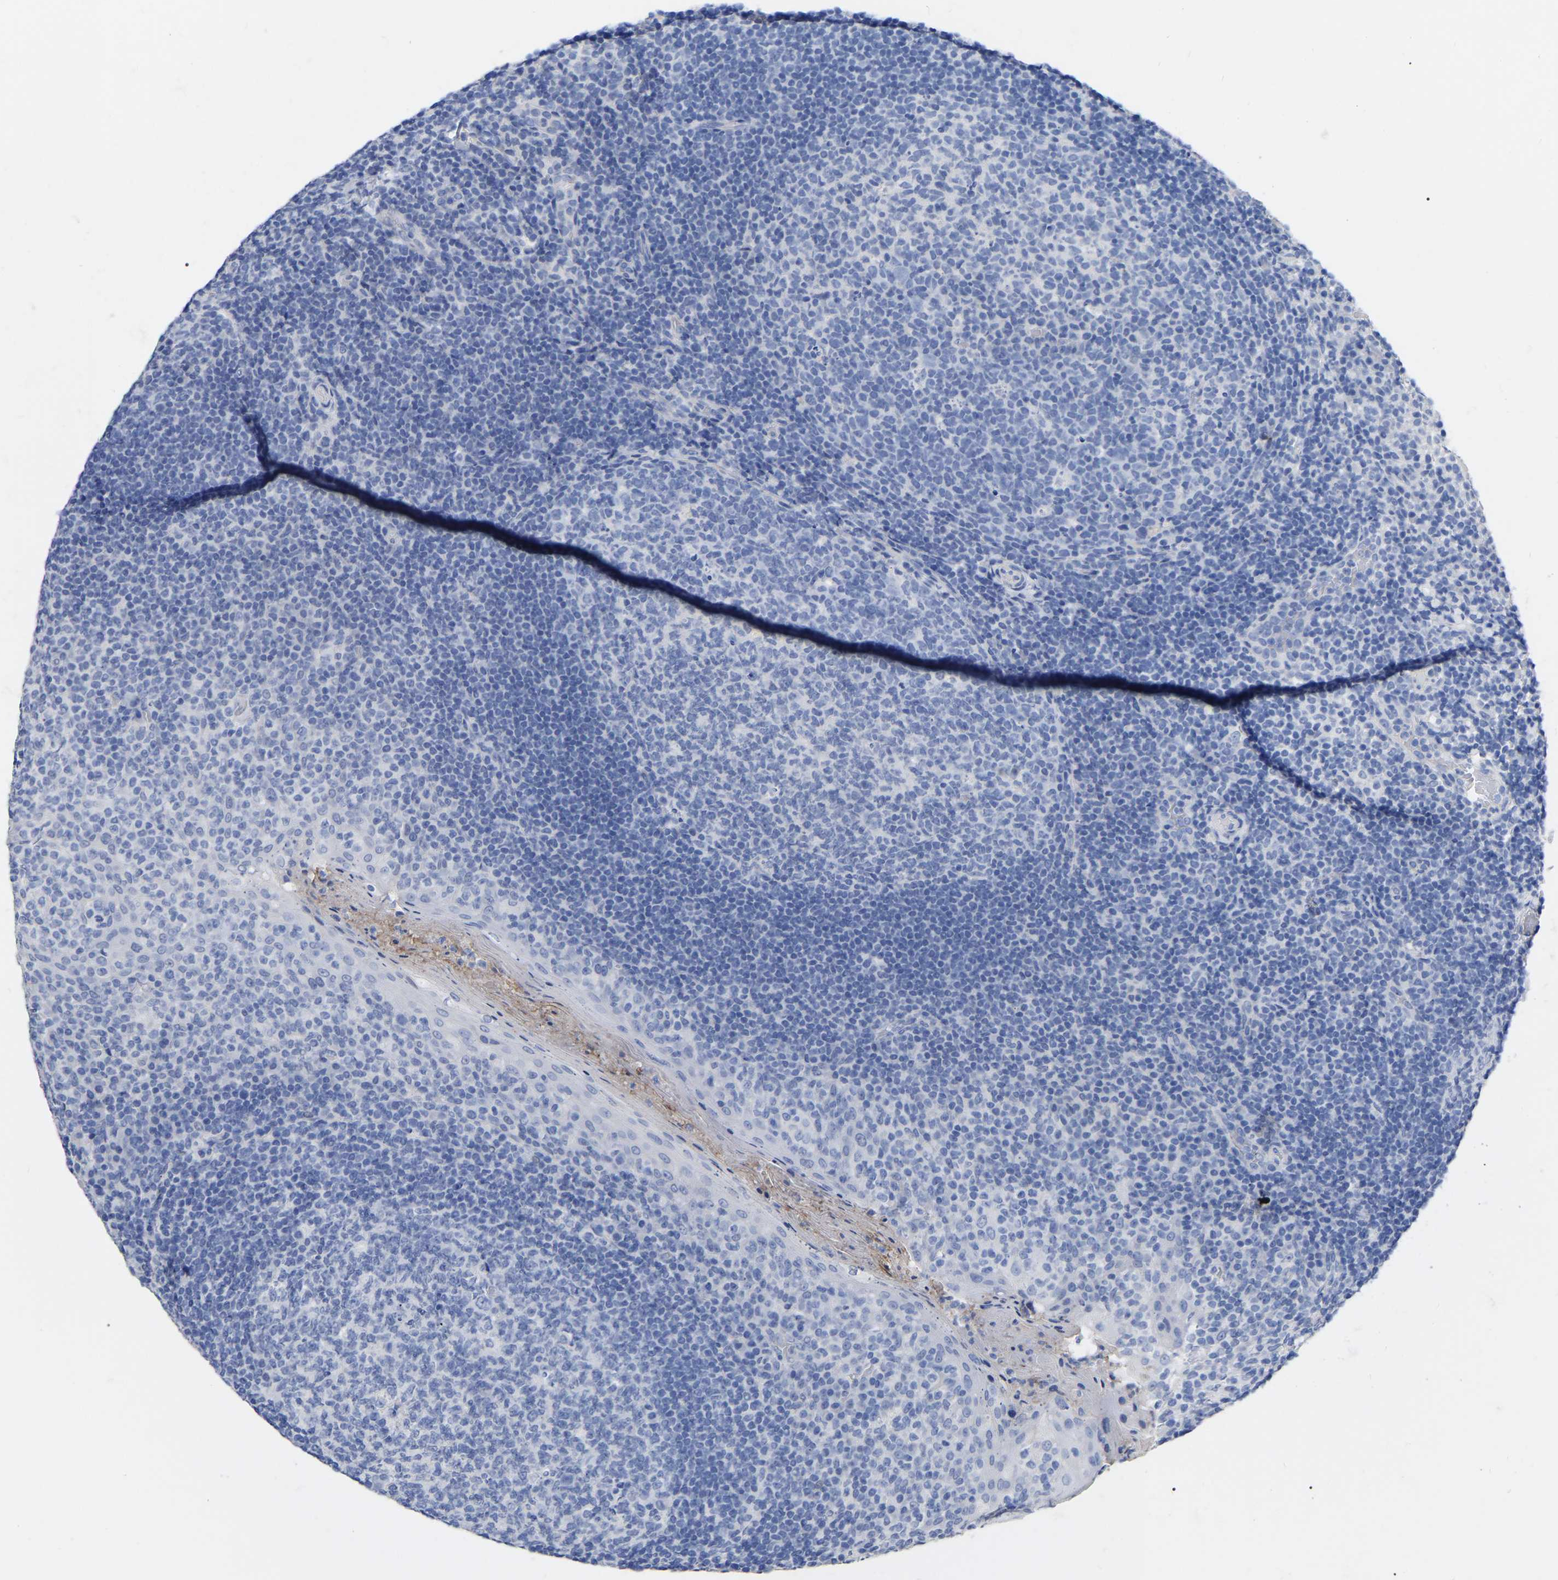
{"staining": {"intensity": "negative", "quantity": "none", "location": "none"}, "tissue": "tonsil", "cell_type": "Germinal center cells", "image_type": "normal", "snomed": [{"axis": "morphology", "description": "Normal tissue, NOS"}, {"axis": "topography", "description": "Tonsil"}], "caption": "DAB (3,3'-diaminobenzidine) immunohistochemical staining of normal tonsil reveals no significant staining in germinal center cells. The staining is performed using DAB brown chromogen with nuclei counter-stained in using hematoxylin.", "gene": "ANXA13", "patient": {"sex": "female", "age": 19}}